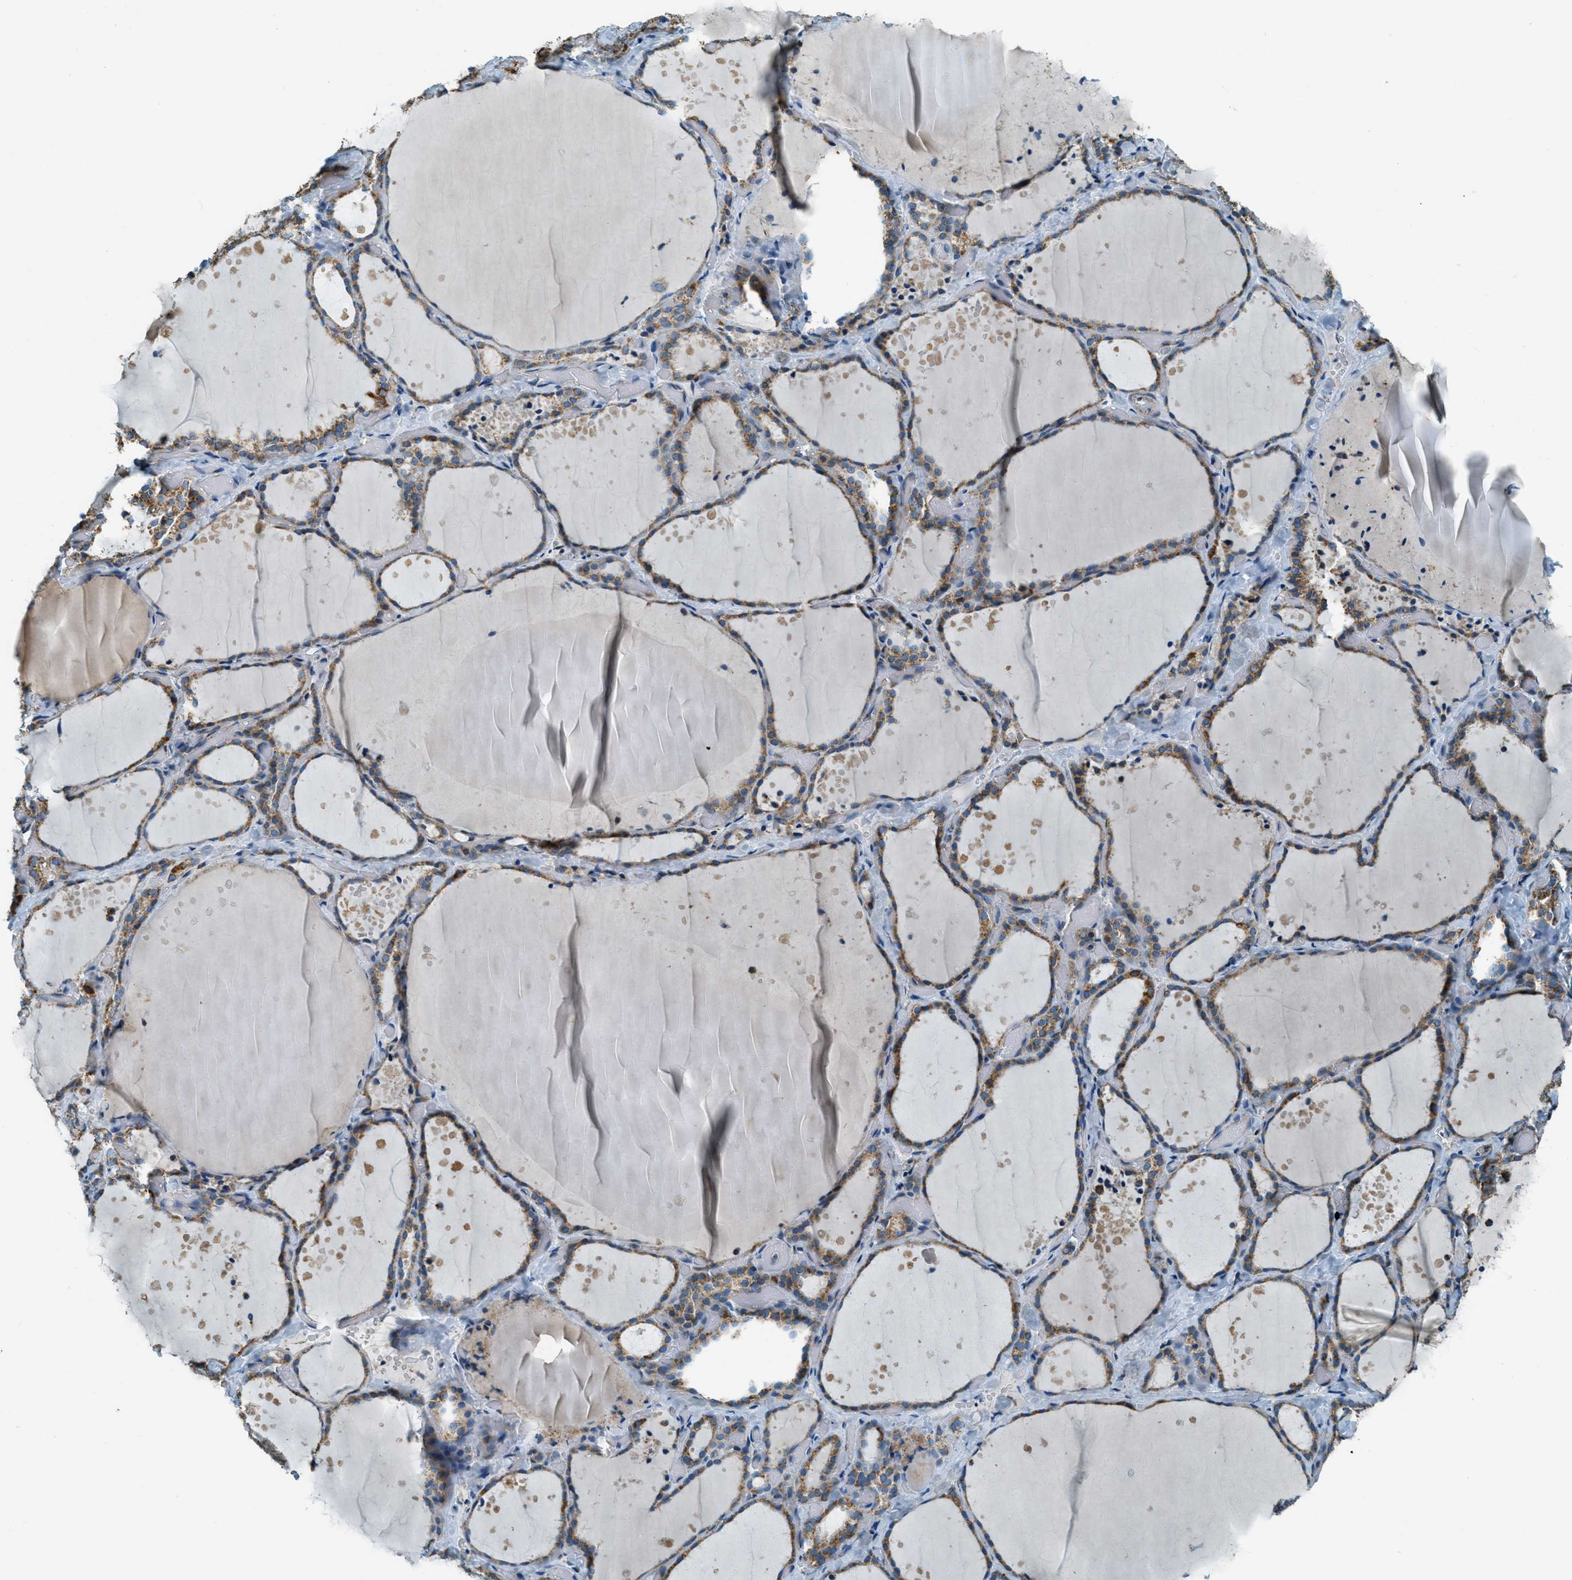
{"staining": {"intensity": "weak", "quantity": ">75%", "location": "cytoplasmic/membranous"}, "tissue": "thyroid gland", "cell_type": "Glandular cells", "image_type": "normal", "snomed": [{"axis": "morphology", "description": "Normal tissue, NOS"}, {"axis": "topography", "description": "Thyroid gland"}], "caption": "Protein staining by IHC exhibits weak cytoplasmic/membranous staining in about >75% of glandular cells in unremarkable thyroid gland.", "gene": "CHST15", "patient": {"sex": "female", "age": 44}}